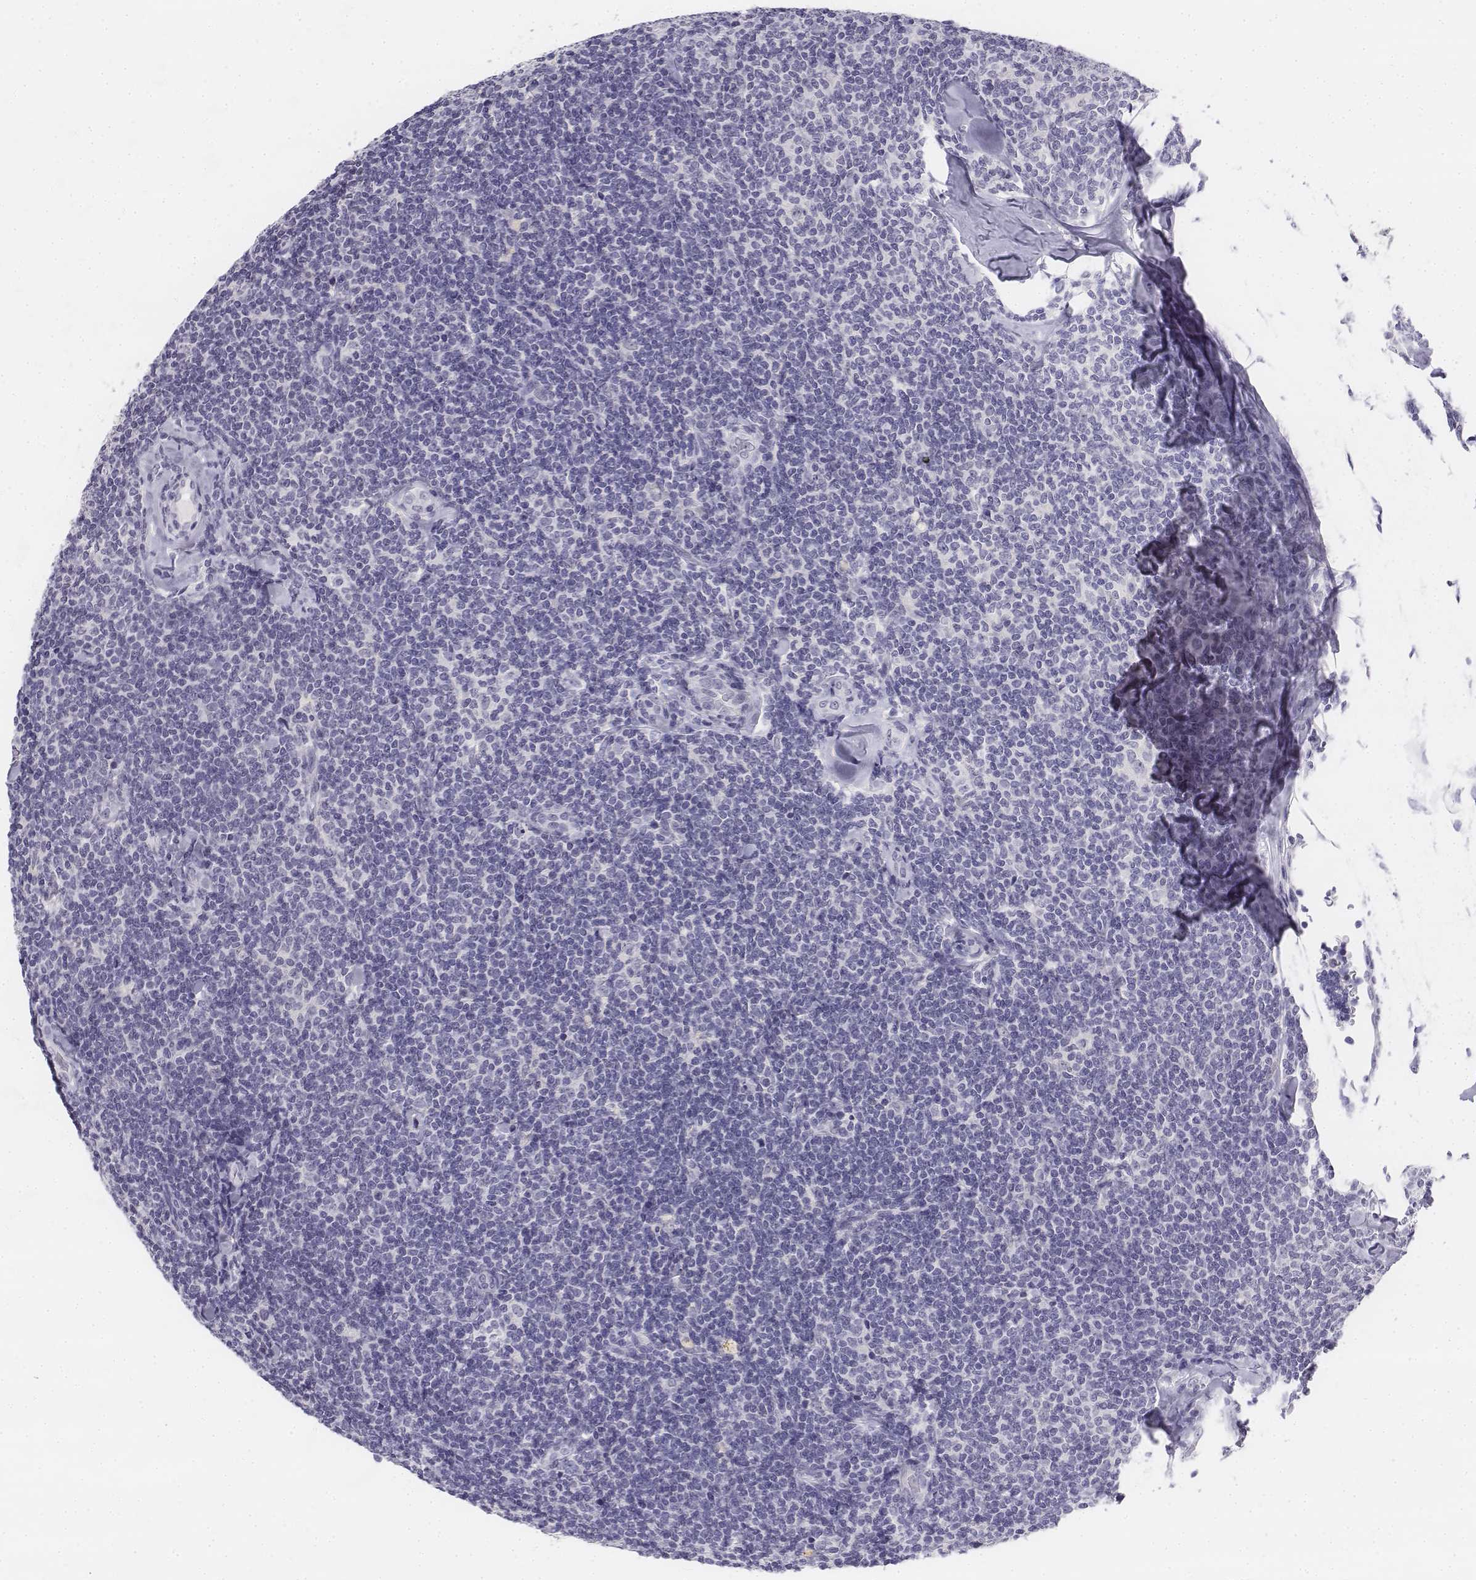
{"staining": {"intensity": "negative", "quantity": "none", "location": "none"}, "tissue": "lymphoma", "cell_type": "Tumor cells", "image_type": "cancer", "snomed": [{"axis": "morphology", "description": "Malignant lymphoma, non-Hodgkin's type, Low grade"}, {"axis": "topography", "description": "Lymph node"}], "caption": "A high-resolution histopathology image shows IHC staining of malignant lymphoma, non-Hodgkin's type (low-grade), which displays no significant positivity in tumor cells.", "gene": "UCN2", "patient": {"sex": "female", "age": 56}}